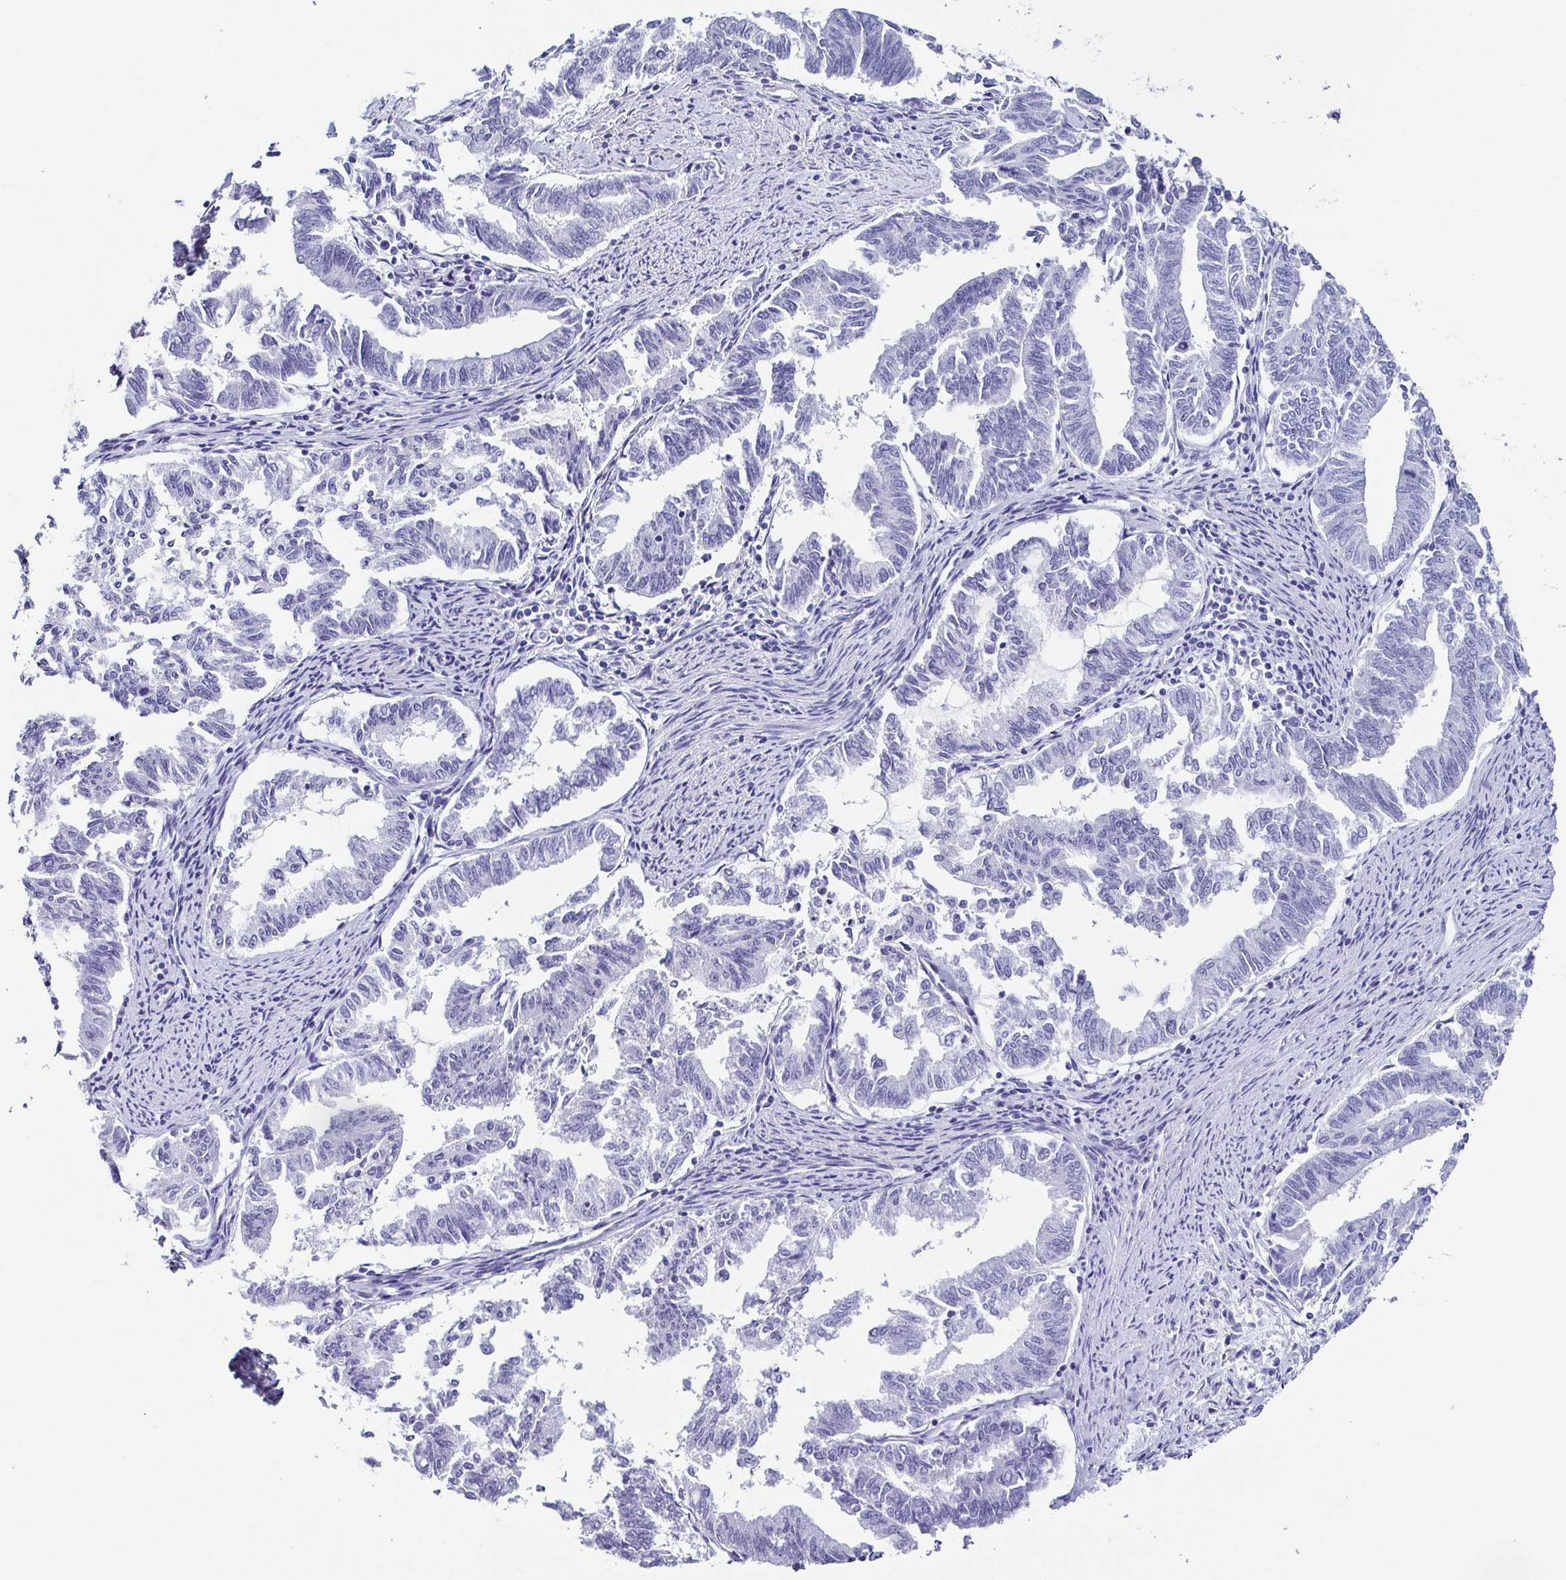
{"staining": {"intensity": "negative", "quantity": "none", "location": "none"}, "tissue": "endometrial cancer", "cell_type": "Tumor cells", "image_type": "cancer", "snomed": [{"axis": "morphology", "description": "Adenocarcinoma, NOS"}, {"axis": "topography", "description": "Endometrium"}], "caption": "IHC histopathology image of human endometrial cancer (adenocarcinoma) stained for a protein (brown), which demonstrates no expression in tumor cells.", "gene": "TNNT2", "patient": {"sex": "female", "age": 79}}